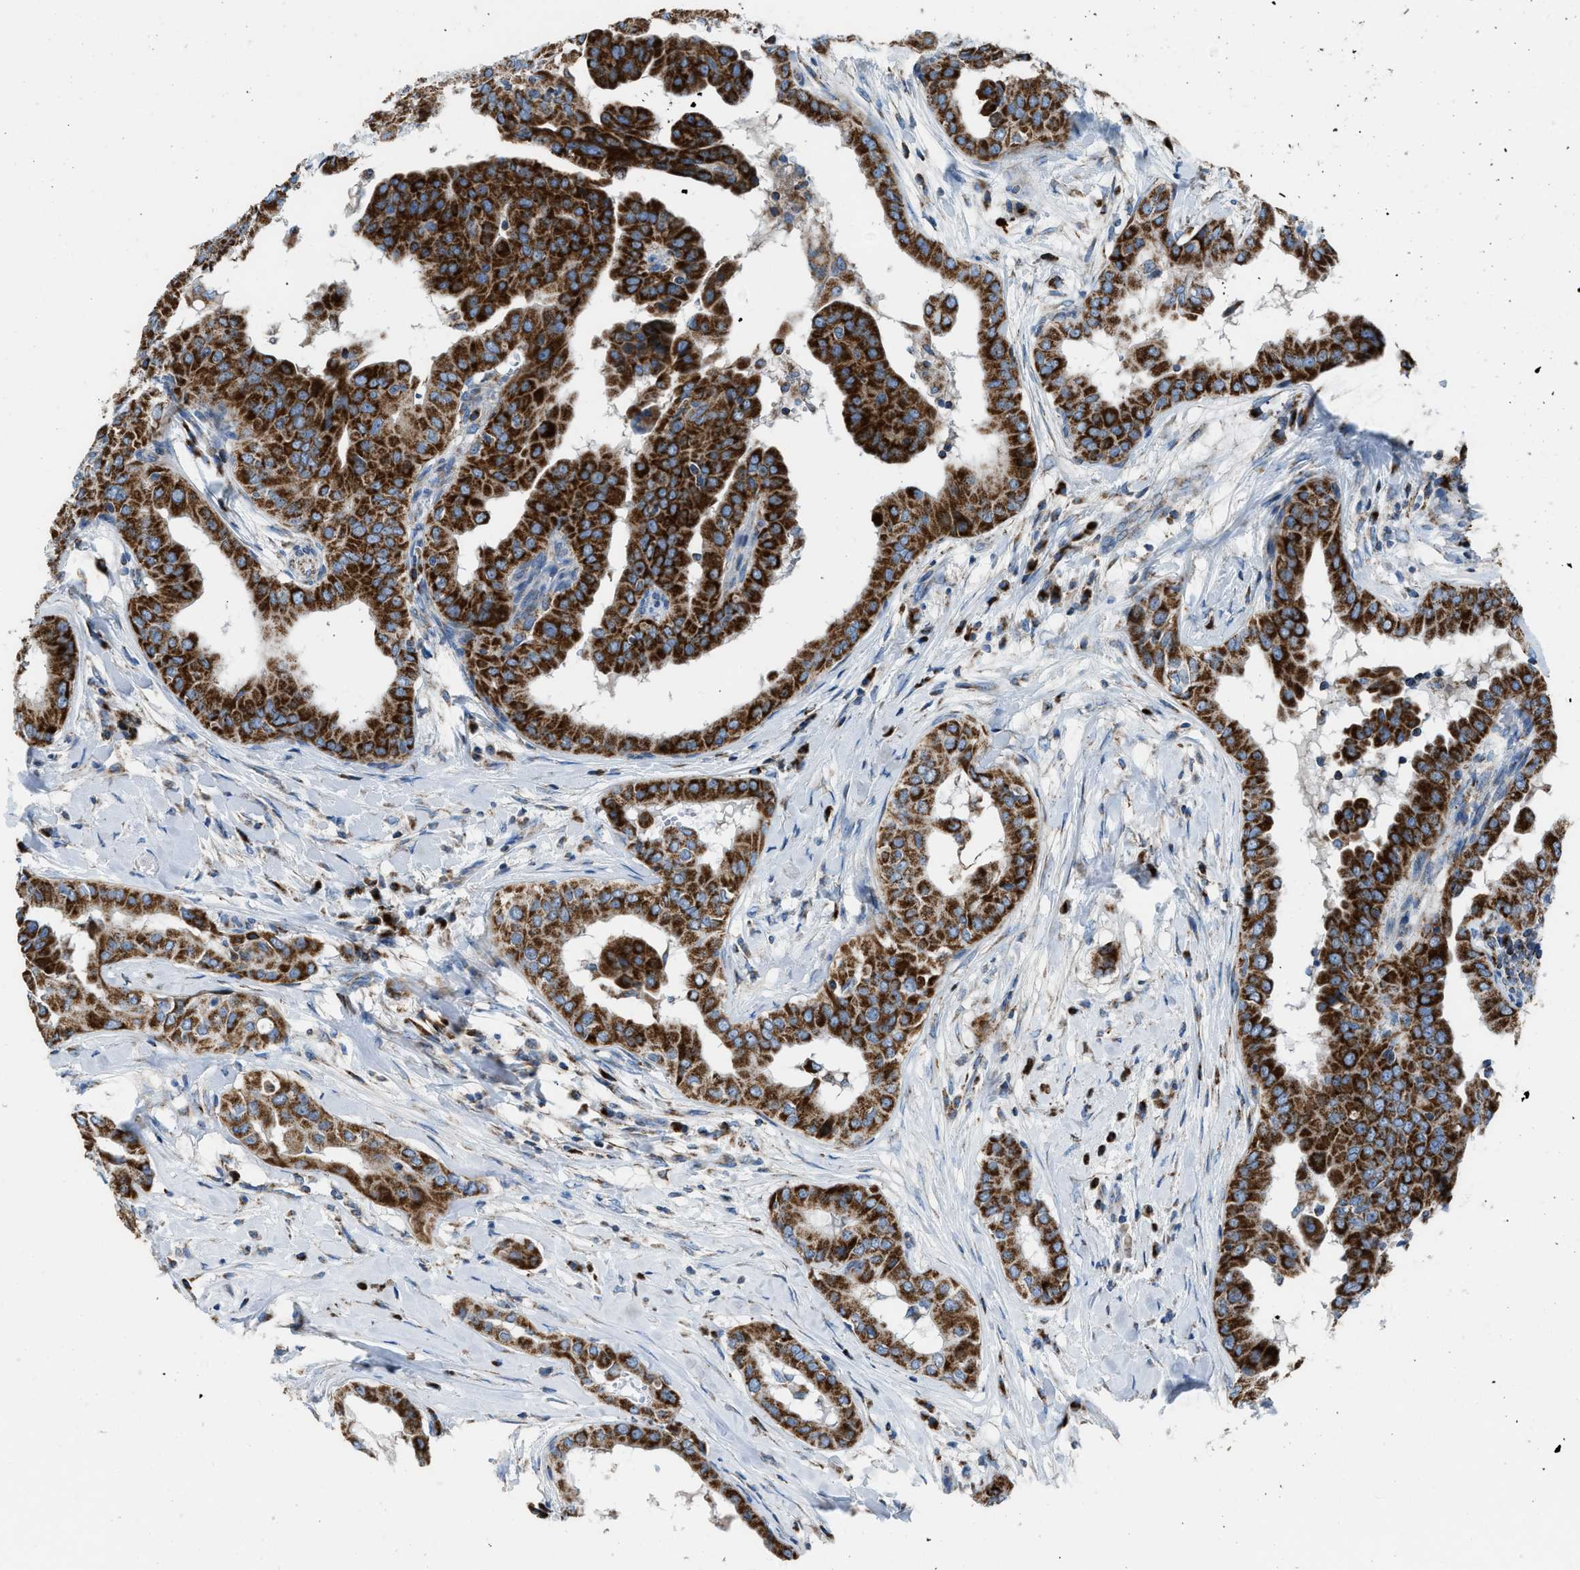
{"staining": {"intensity": "strong", "quantity": ">75%", "location": "cytoplasmic/membranous"}, "tissue": "thyroid cancer", "cell_type": "Tumor cells", "image_type": "cancer", "snomed": [{"axis": "morphology", "description": "Papillary adenocarcinoma, NOS"}, {"axis": "topography", "description": "Thyroid gland"}], "caption": "Brown immunohistochemical staining in human papillary adenocarcinoma (thyroid) reveals strong cytoplasmic/membranous positivity in approximately >75% of tumor cells. The staining was performed using DAB to visualize the protein expression in brown, while the nuclei were stained in blue with hematoxylin (Magnification: 20x).", "gene": "ETFB", "patient": {"sex": "male", "age": 33}}